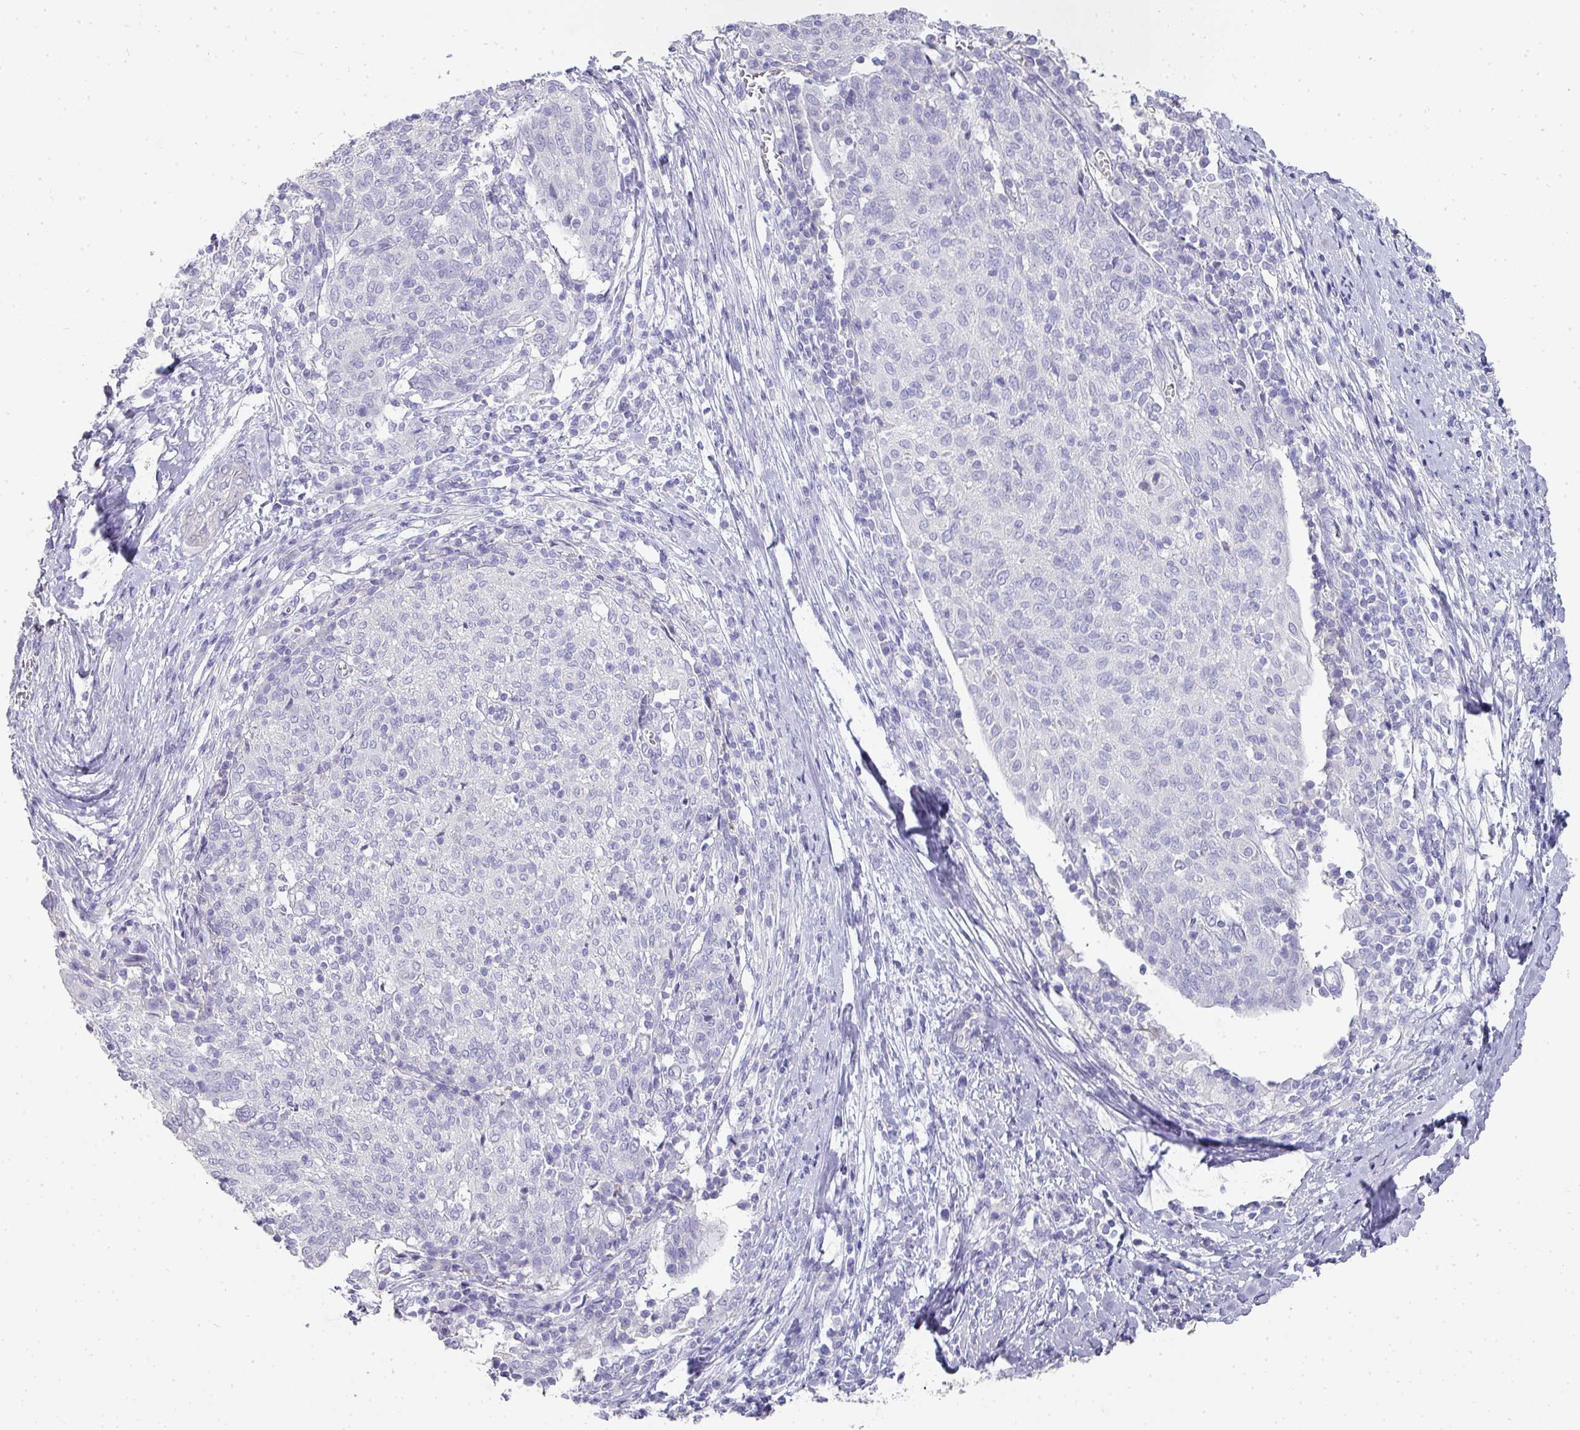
{"staining": {"intensity": "negative", "quantity": "none", "location": "none"}, "tissue": "cervical cancer", "cell_type": "Tumor cells", "image_type": "cancer", "snomed": [{"axis": "morphology", "description": "Squamous cell carcinoma, NOS"}, {"axis": "topography", "description": "Cervix"}], "caption": "IHC photomicrograph of neoplastic tissue: human squamous cell carcinoma (cervical) stained with DAB (3,3'-diaminobenzidine) reveals no significant protein positivity in tumor cells. The staining is performed using DAB brown chromogen with nuclei counter-stained in using hematoxylin.", "gene": "GLI4", "patient": {"sex": "female", "age": 52}}